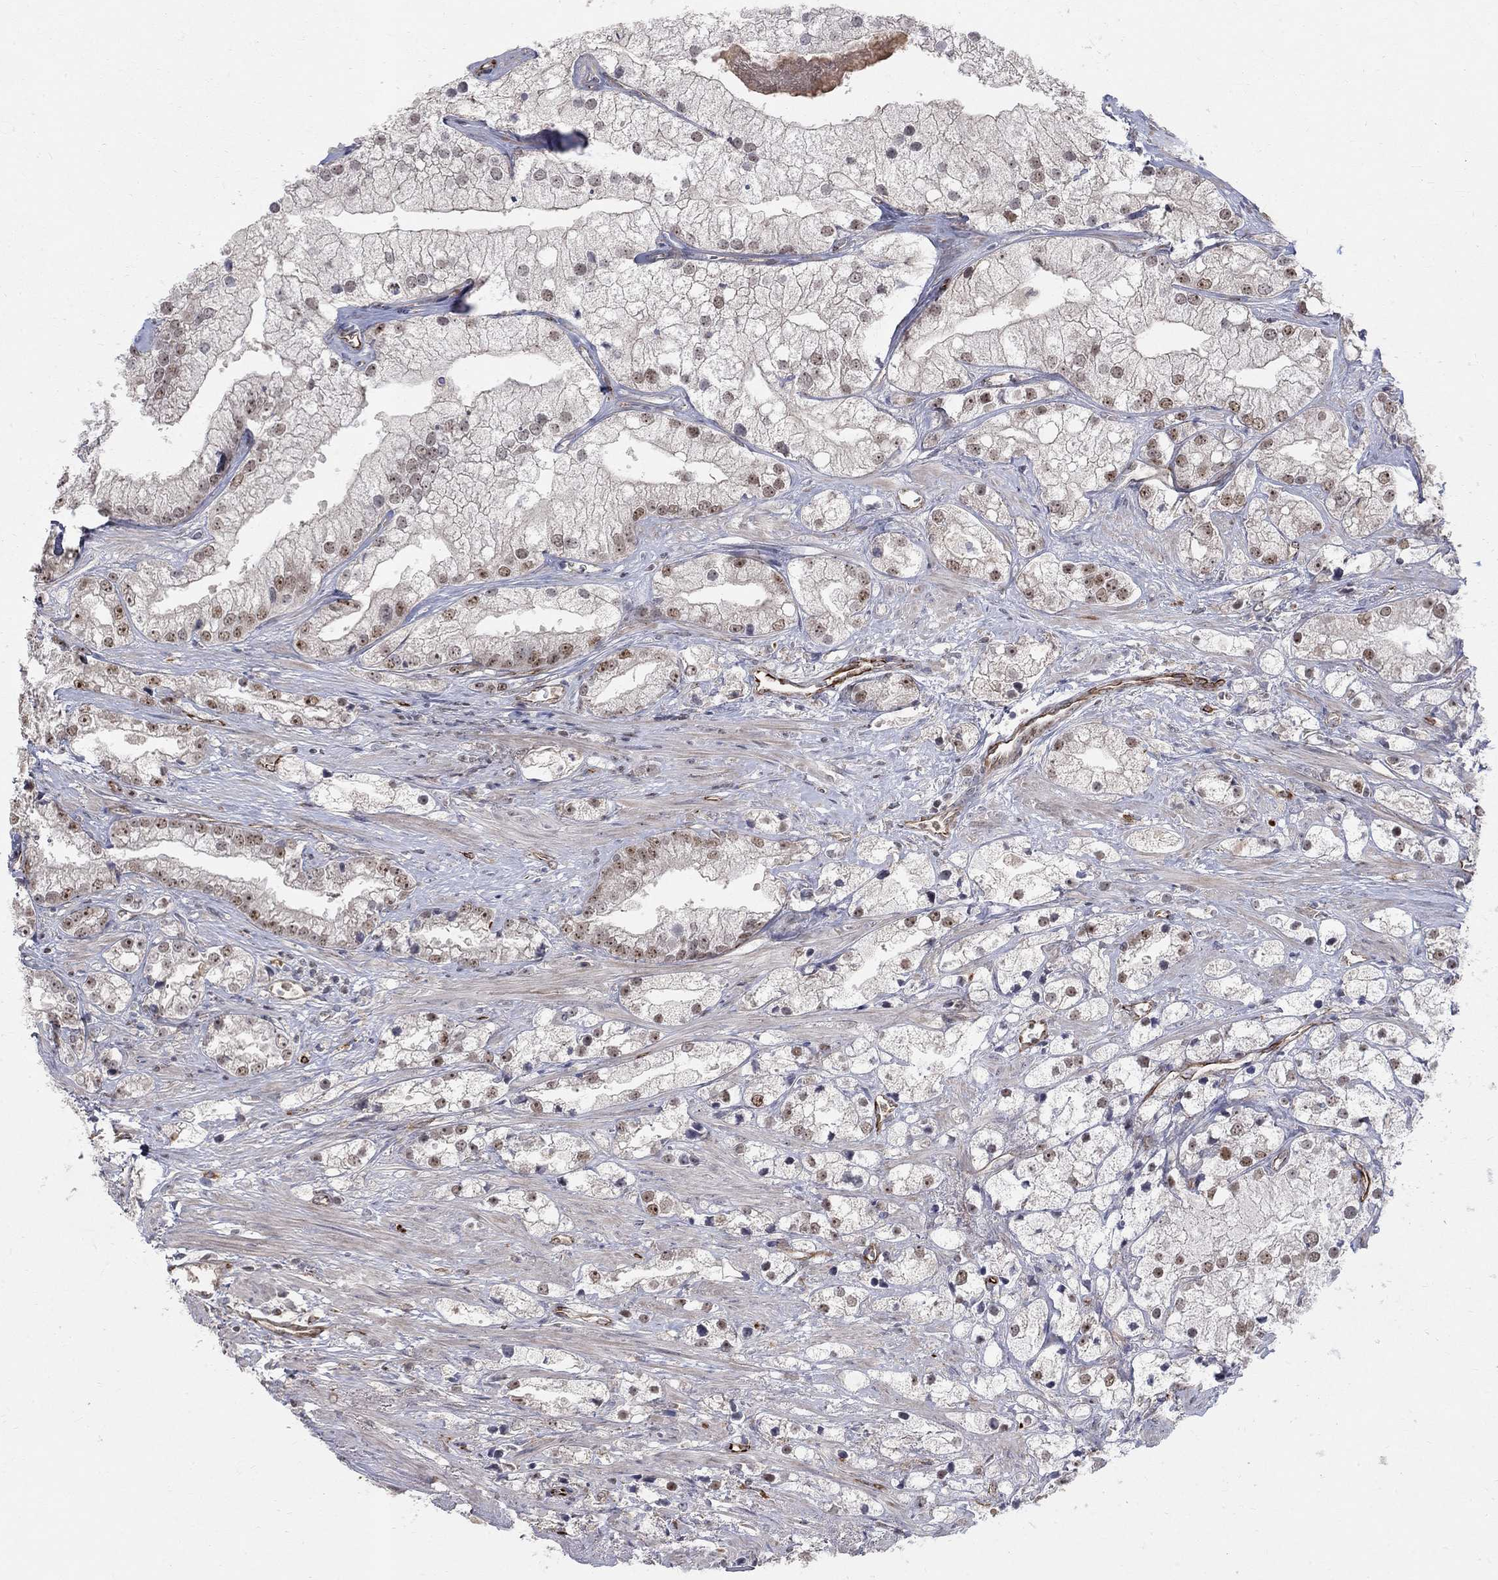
{"staining": {"intensity": "moderate", "quantity": "<25%", "location": "nuclear"}, "tissue": "prostate cancer", "cell_type": "Tumor cells", "image_type": "cancer", "snomed": [{"axis": "morphology", "description": "Adenocarcinoma, NOS"}, {"axis": "topography", "description": "Prostate and seminal vesicle, NOS"}, {"axis": "topography", "description": "Prostate"}], "caption": "There is low levels of moderate nuclear positivity in tumor cells of prostate cancer, as demonstrated by immunohistochemical staining (brown color).", "gene": "MSRA", "patient": {"sex": "male", "age": 79}}